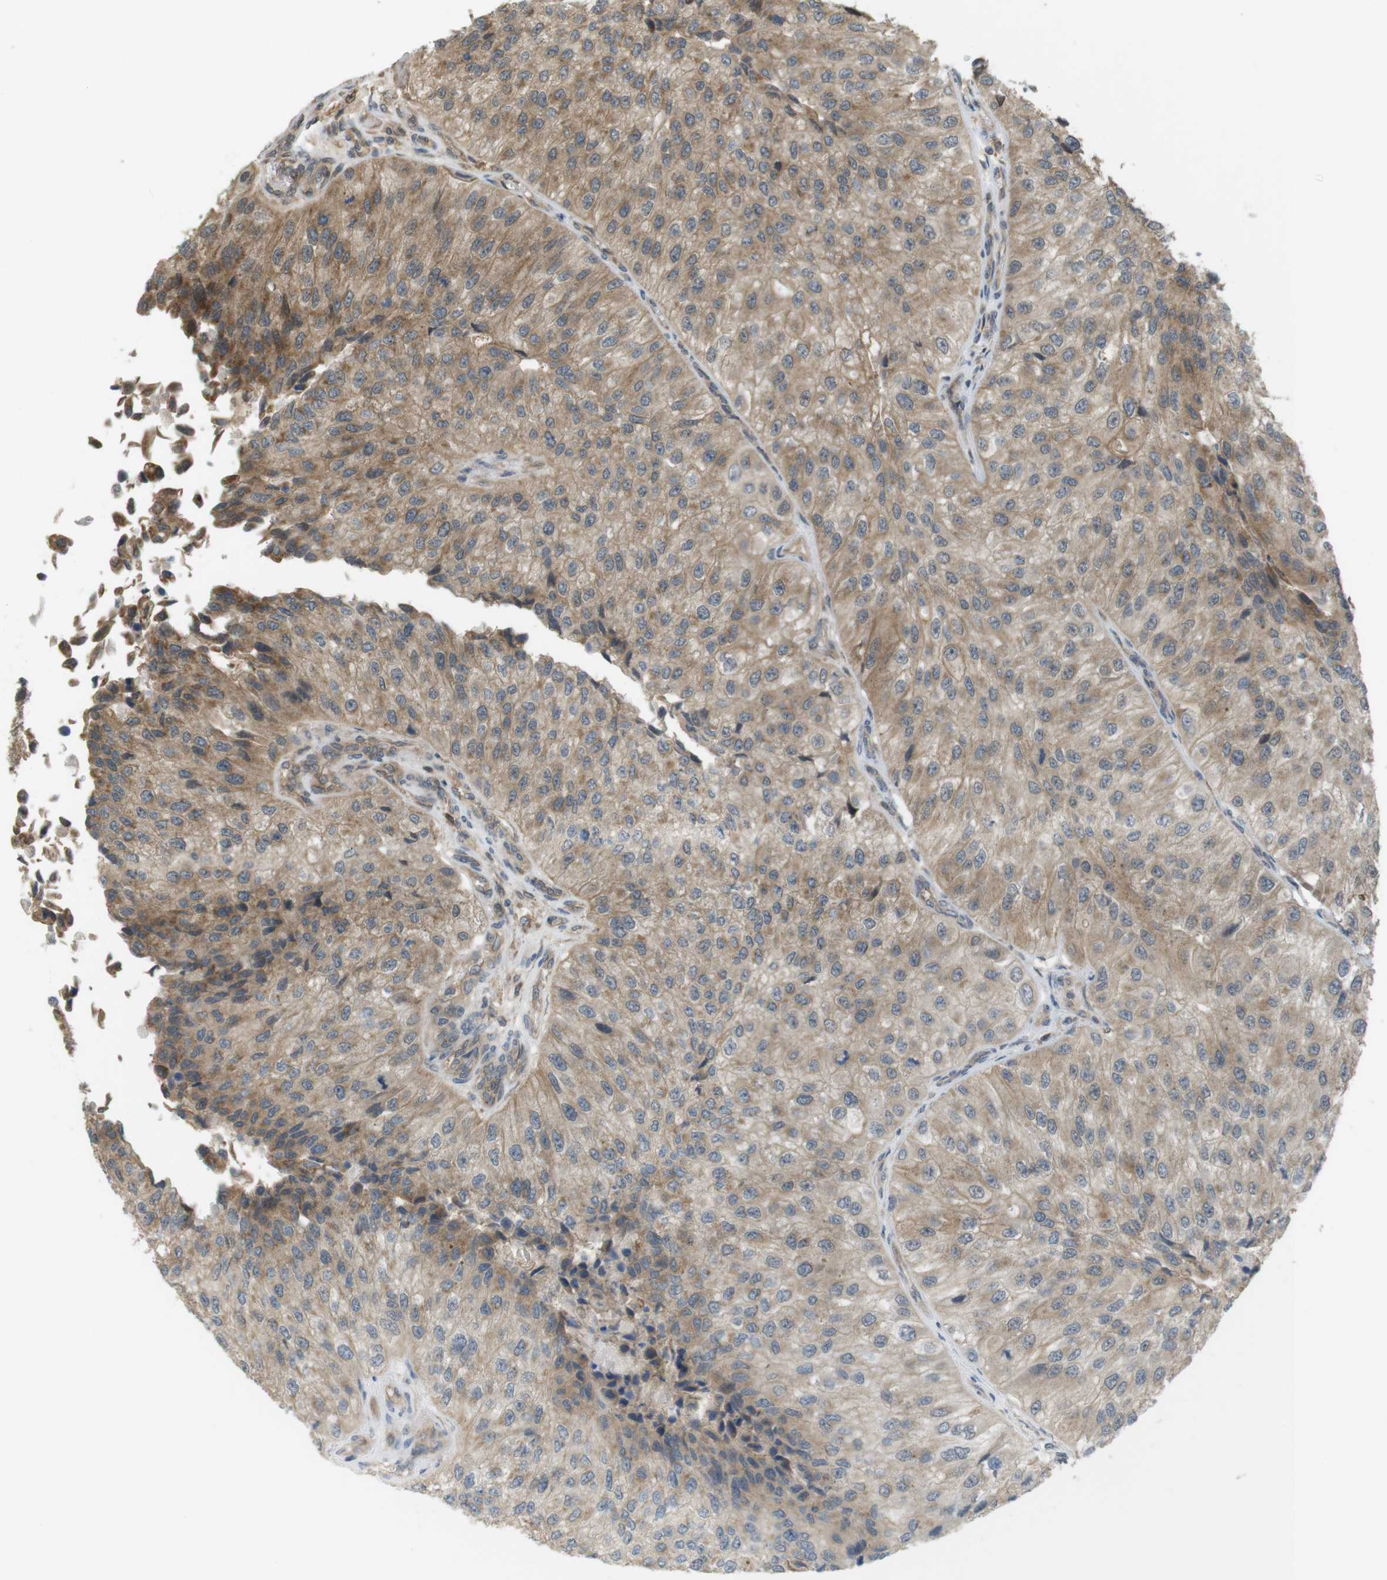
{"staining": {"intensity": "moderate", "quantity": ">75%", "location": "cytoplasmic/membranous"}, "tissue": "urothelial cancer", "cell_type": "Tumor cells", "image_type": "cancer", "snomed": [{"axis": "morphology", "description": "Urothelial carcinoma, High grade"}, {"axis": "topography", "description": "Kidney"}, {"axis": "topography", "description": "Urinary bladder"}], "caption": "Protein staining by IHC shows moderate cytoplasmic/membranous positivity in approximately >75% of tumor cells in urothelial carcinoma (high-grade).", "gene": "RNF130", "patient": {"sex": "male", "age": 77}}